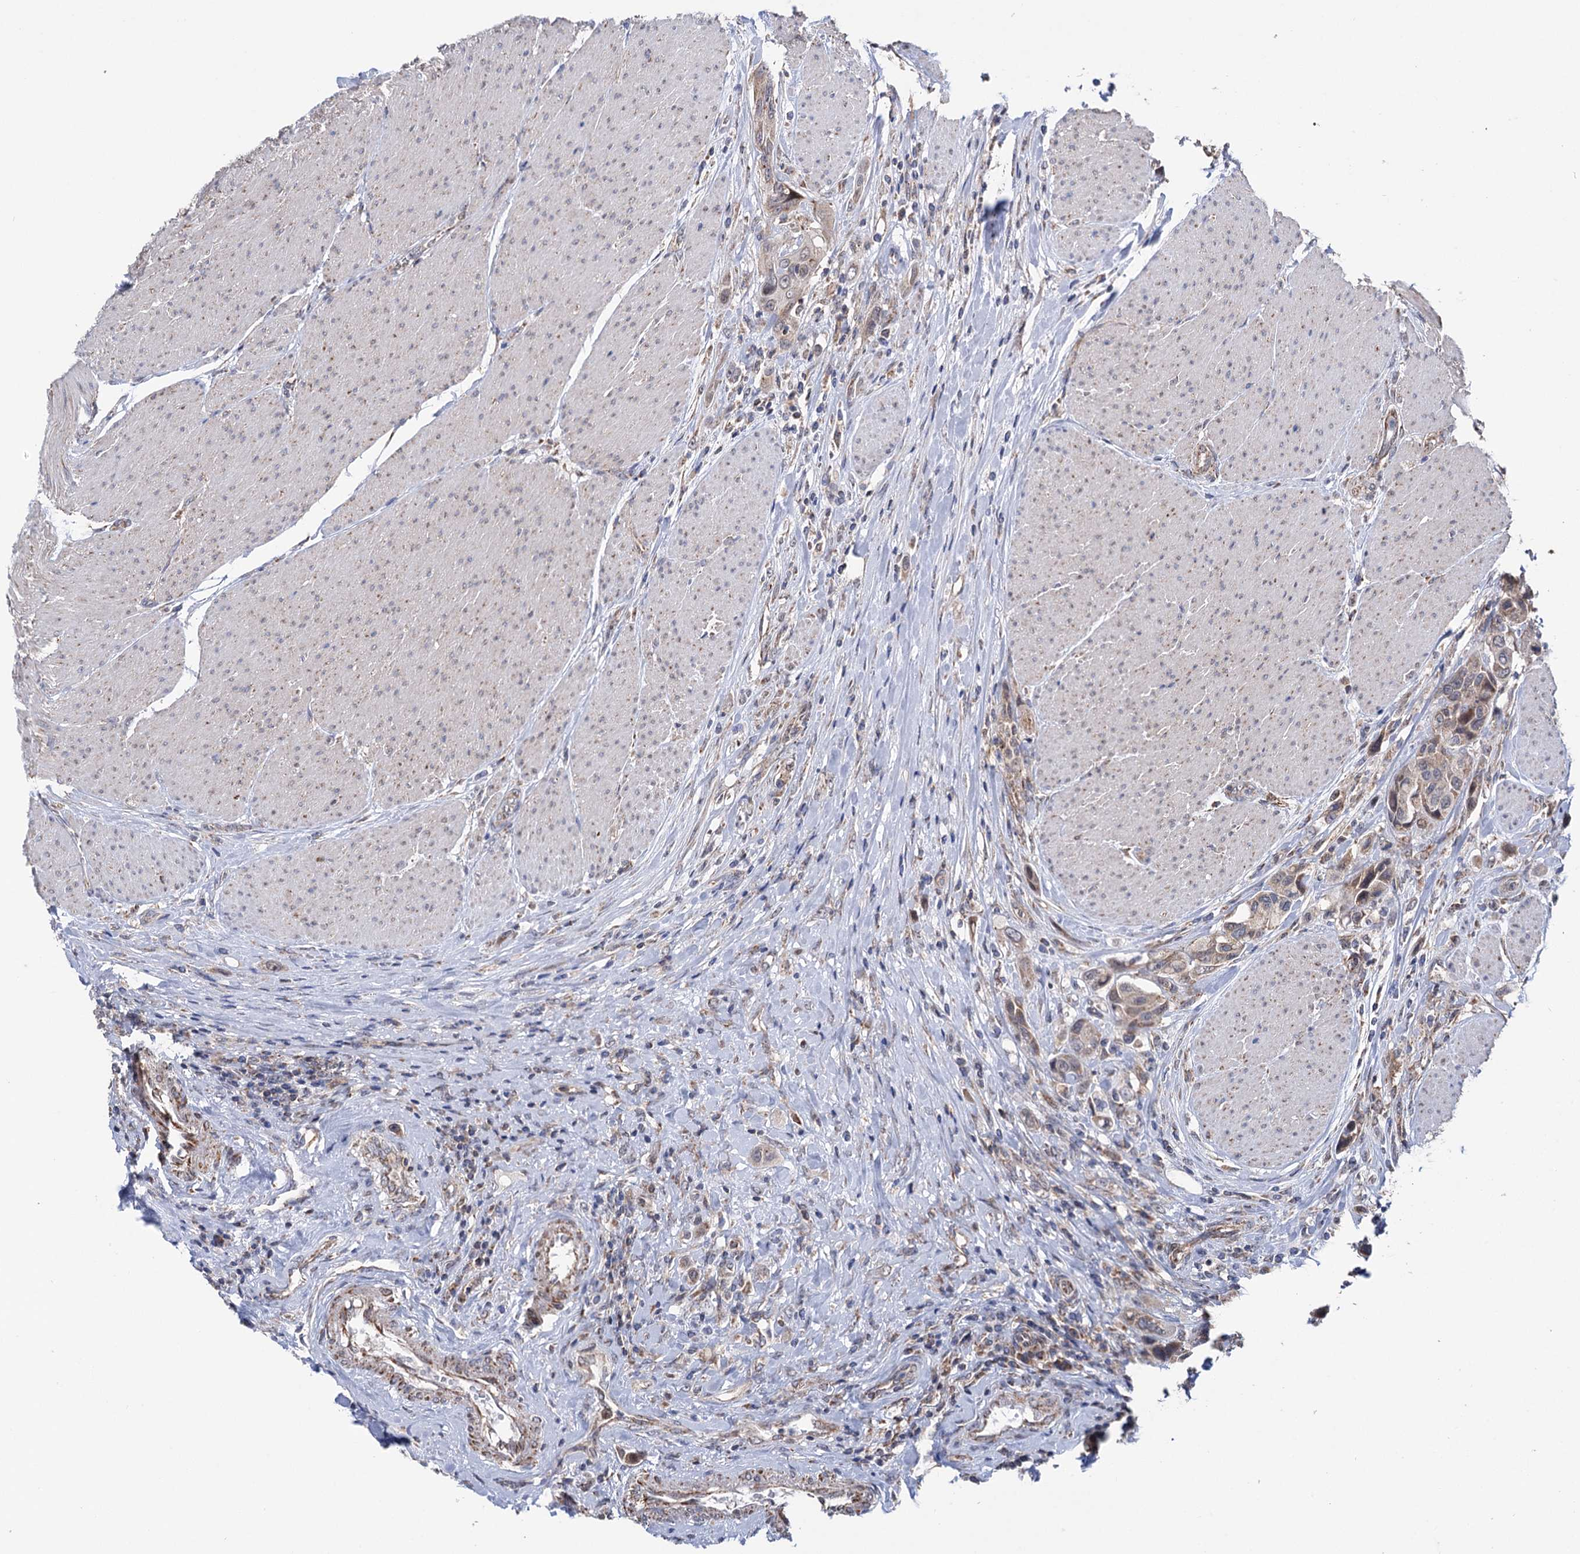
{"staining": {"intensity": "weak", "quantity": ">75%", "location": "cytoplasmic/membranous"}, "tissue": "urothelial cancer", "cell_type": "Tumor cells", "image_type": "cancer", "snomed": [{"axis": "morphology", "description": "Urothelial carcinoma, High grade"}, {"axis": "topography", "description": "Urinary bladder"}], "caption": "This image displays immunohistochemistry staining of urothelial cancer, with low weak cytoplasmic/membranous expression in about >75% of tumor cells.", "gene": "SUCLA2", "patient": {"sex": "male", "age": 50}}